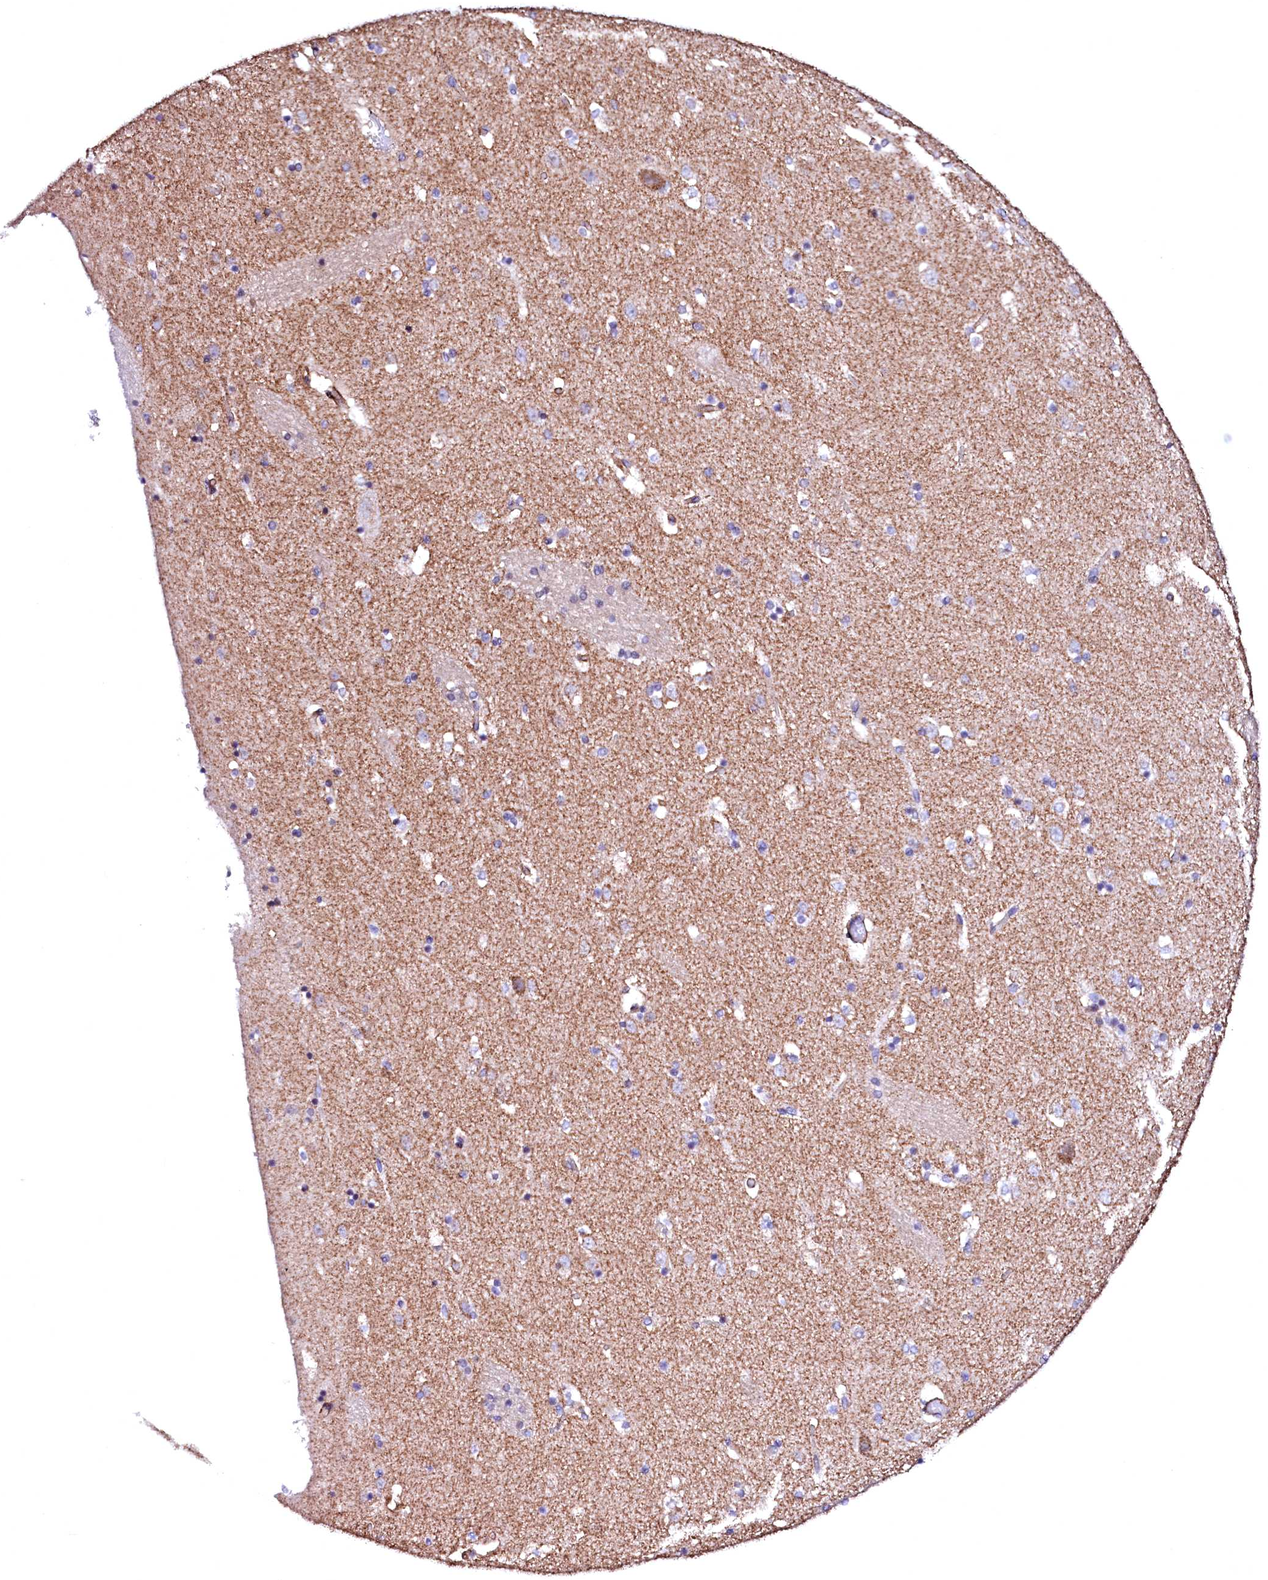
{"staining": {"intensity": "negative", "quantity": "none", "location": "none"}, "tissue": "caudate", "cell_type": "Glial cells", "image_type": "normal", "snomed": [{"axis": "morphology", "description": "Normal tissue, NOS"}, {"axis": "topography", "description": "Lateral ventricle wall"}], "caption": "This is an IHC histopathology image of unremarkable human caudate. There is no staining in glial cells.", "gene": "GPR176", "patient": {"sex": "male", "age": 45}}